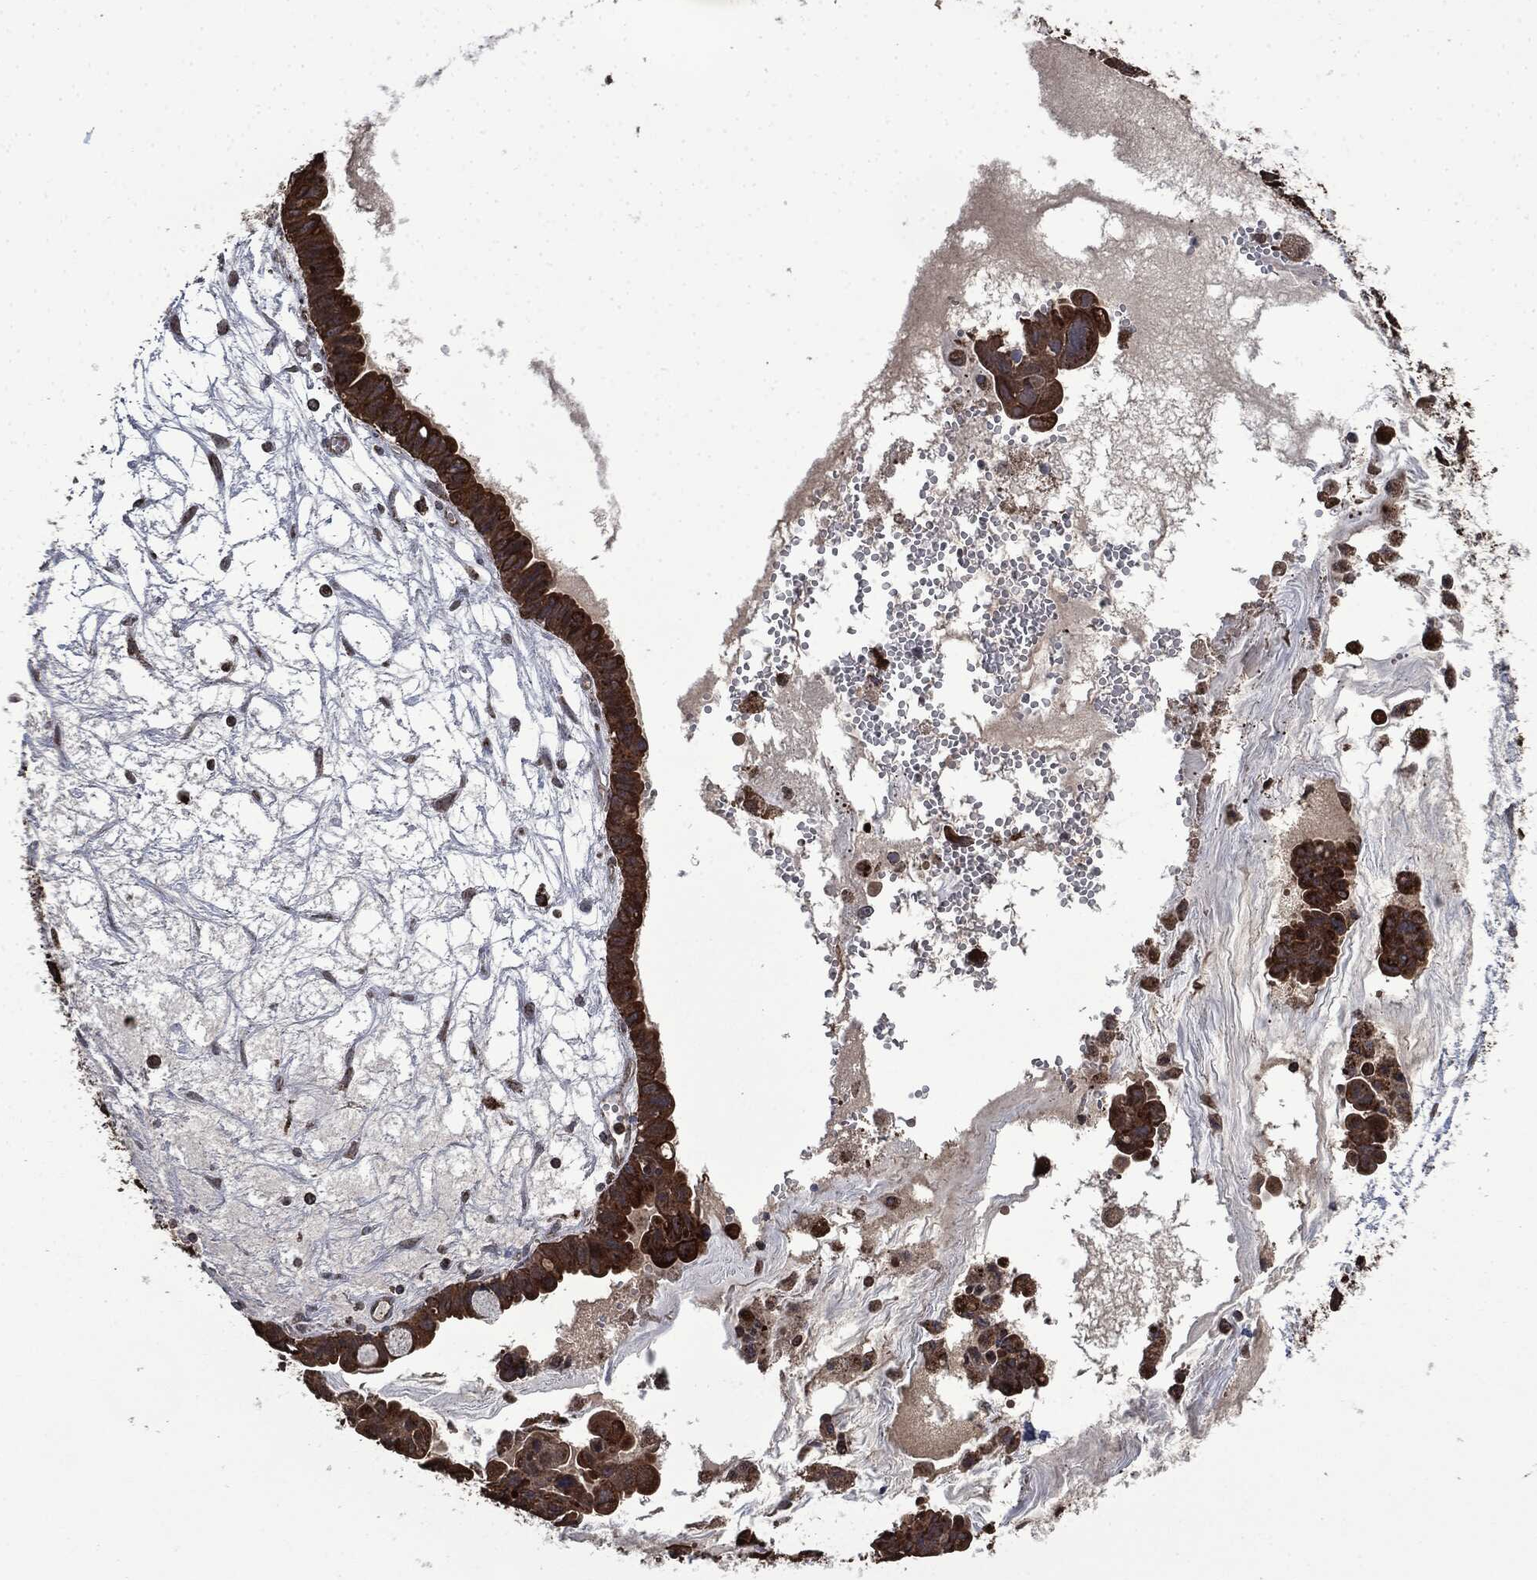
{"staining": {"intensity": "strong", "quantity": ">75%", "location": "cytoplasmic/membranous"}, "tissue": "ovarian cancer", "cell_type": "Tumor cells", "image_type": "cancer", "snomed": [{"axis": "morphology", "description": "Cystadenocarcinoma, mucinous, NOS"}, {"axis": "topography", "description": "Ovary"}], "caption": "An immunohistochemistry (IHC) histopathology image of neoplastic tissue is shown. Protein staining in brown shows strong cytoplasmic/membranous positivity in ovarian cancer (mucinous cystadenocarcinoma) within tumor cells.", "gene": "LIG3", "patient": {"sex": "female", "age": 63}}